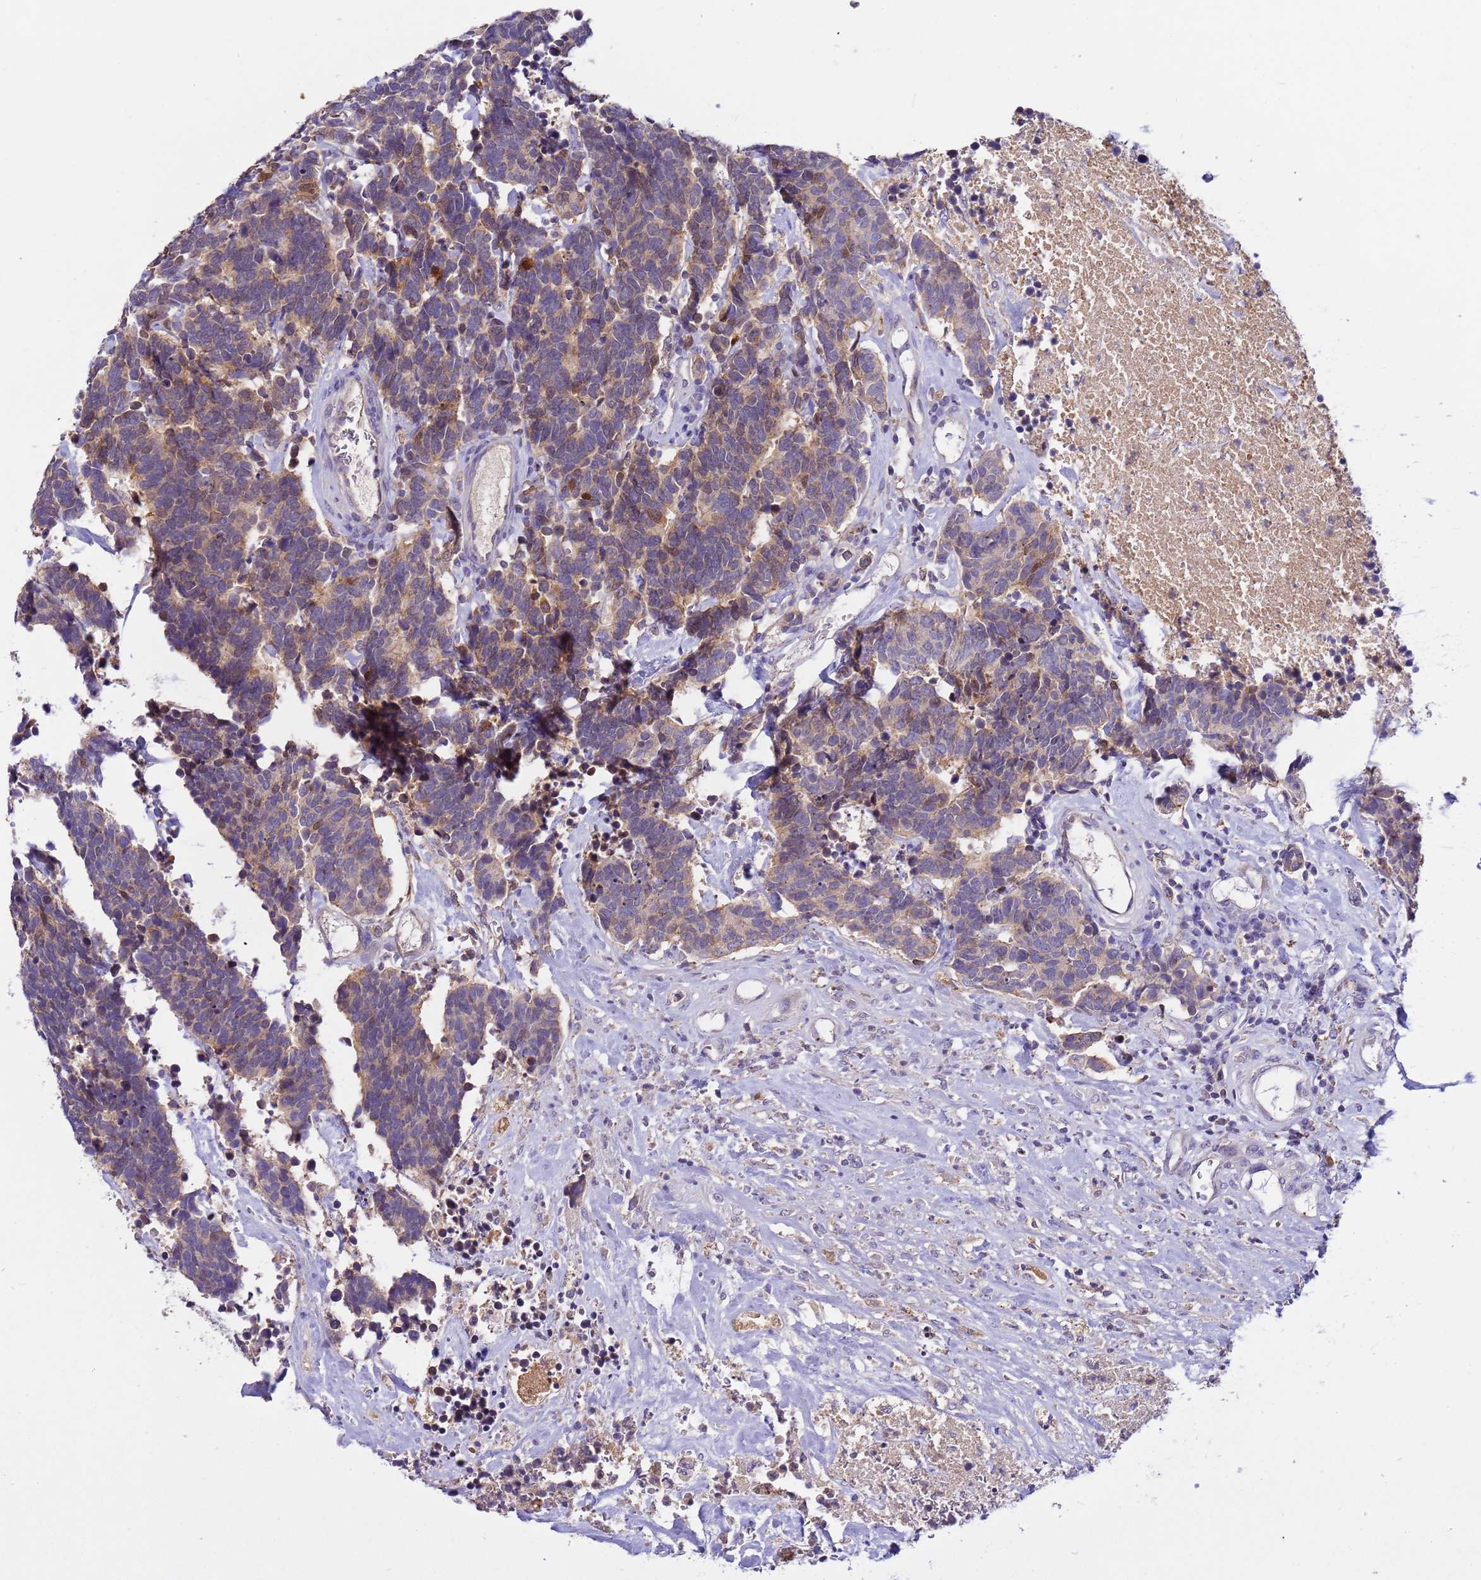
{"staining": {"intensity": "moderate", "quantity": "25%-75%", "location": "cytoplasmic/membranous,nuclear"}, "tissue": "carcinoid", "cell_type": "Tumor cells", "image_type": "cancer", "snomed": [{"axis": "morphology", "description": "Carcinoma, NOS"}, {"axis": "morphology", "description": "Carcinoid, malignant, NOS"}, {"axis": "topography", "description": "Urinary bladder"}], "caption": "Immunohistochemical staining of carcinoma displays moderate cytoplasmic/membranous and nuclear protein expression in approximately 25%-75% of tumor cells.", "gene": "PLCXD3", "patient": {"sex": "male", "age": 57}}